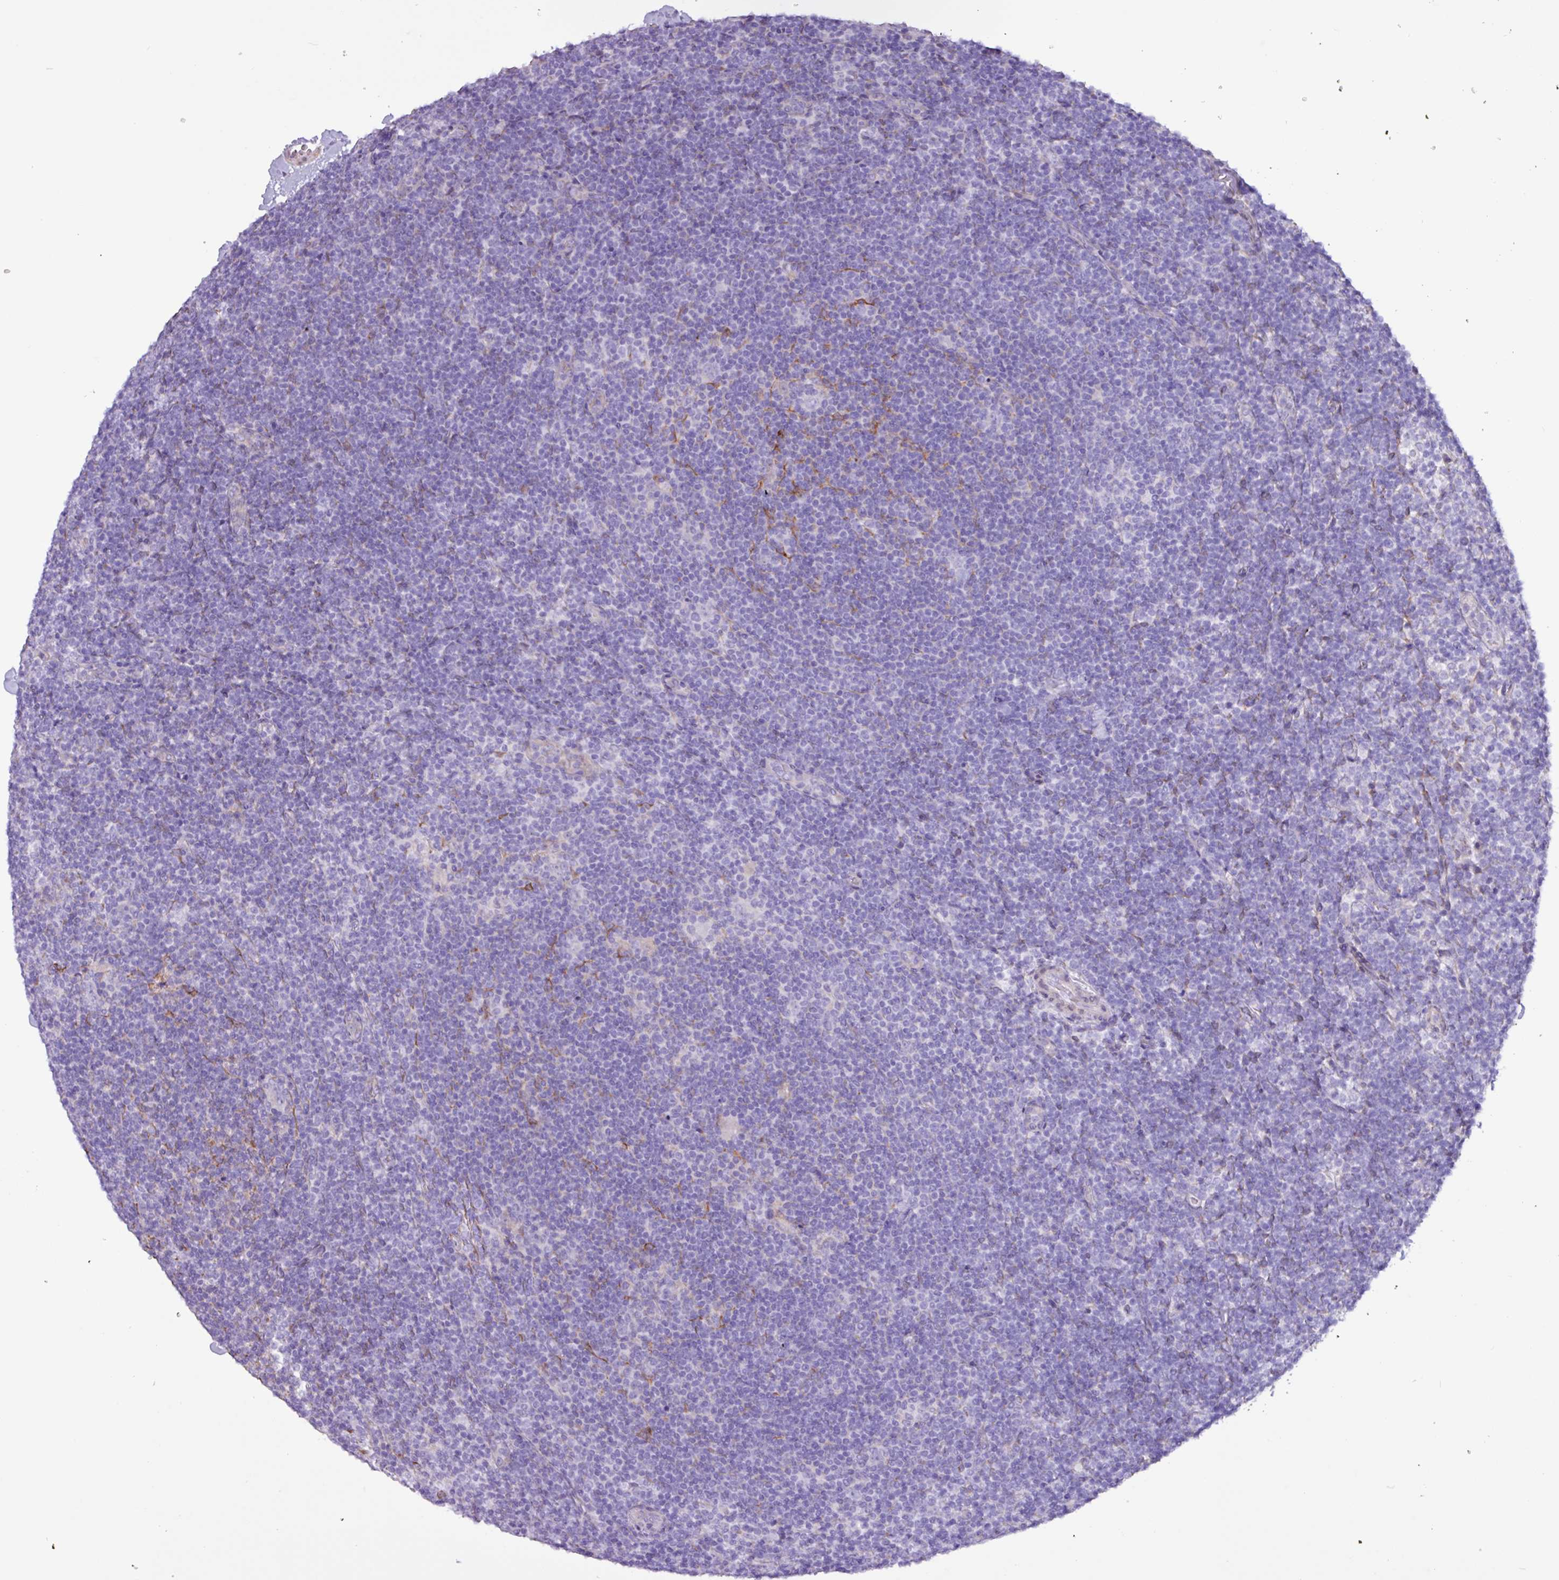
{"staining": {"intensity": "negative", "quantity": "none", "location": "none"}, "tissue": "lymphoma", "cell_type": "Tumor cells", "image_type": "cancer", "snomed": [{"axis": "morphology", "description": "Hodgkin's disease, NOS"}, {"axis": "topography", "description": "Lymph node"}], "caption": "Tumor cells show no significant protein staining in lymphoma.", "gene": "SLC38A1", "patient": {"sex": "female", "age": 57}}